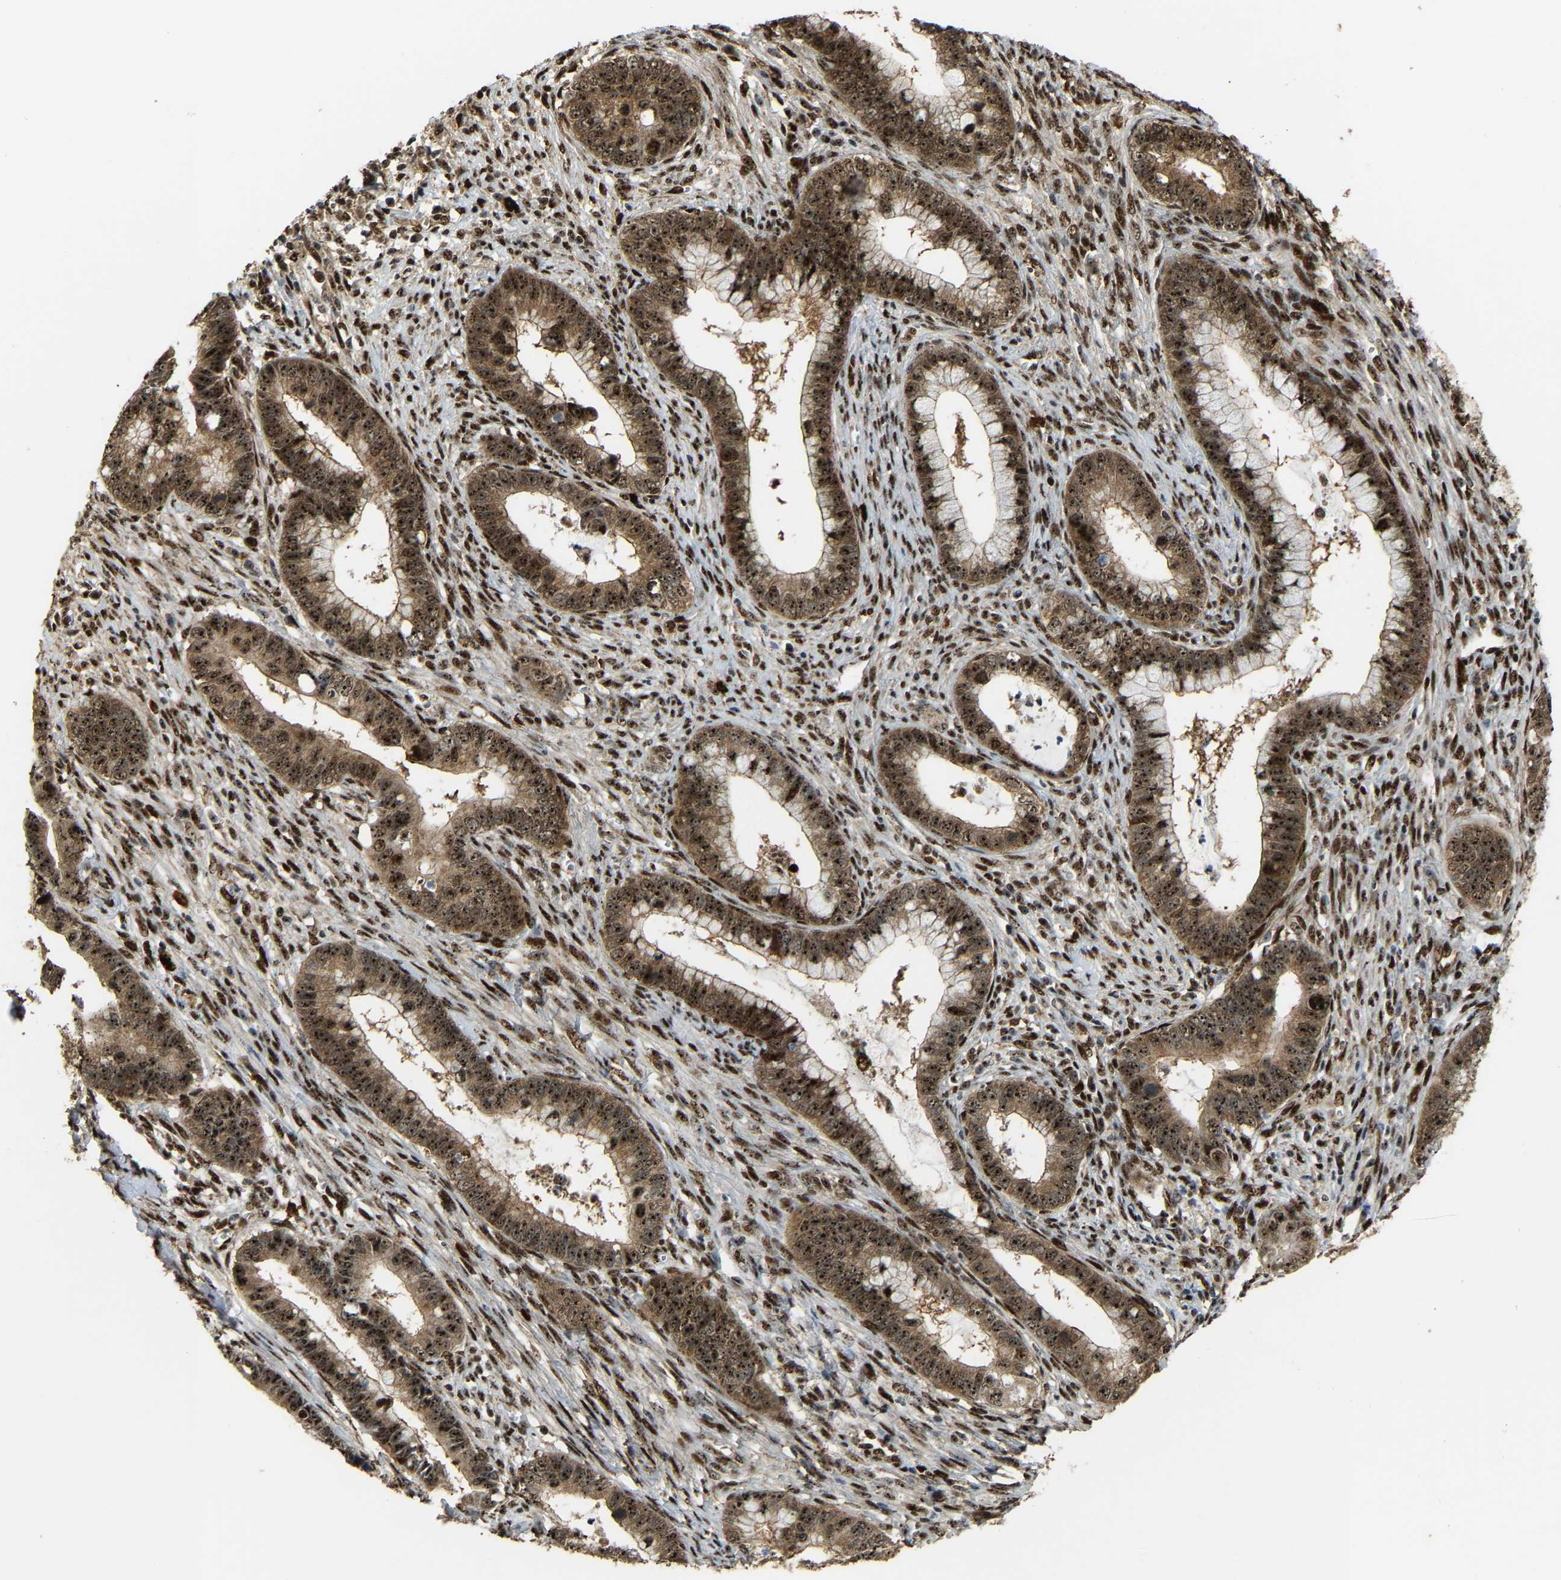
{"staining": {"intensity": "strong", "quantity": ">75%", "location": "cytoplasmic/membranous,nuclear"}, "tissue": "cervical cancer", "cell_type": "Tumor cells", "image_type": "cancer", "snomed": [{"axis": "morphology", "description": "Adenocarcinoma, NOS"}, {"axis": "topography", "description": "Cervix"}], "caption": "Brown immunohistochemical staining in cervical adenocarcinoma demonstrates strong cytoplasmic/membranous and nuclear positivity in approximately >75% of tumor cells. Ihc stains the protein of interest in brown and the nuclei are stained blue.", "gene": "ZNF687", "patient": {"sex": "female", "age": 44}}